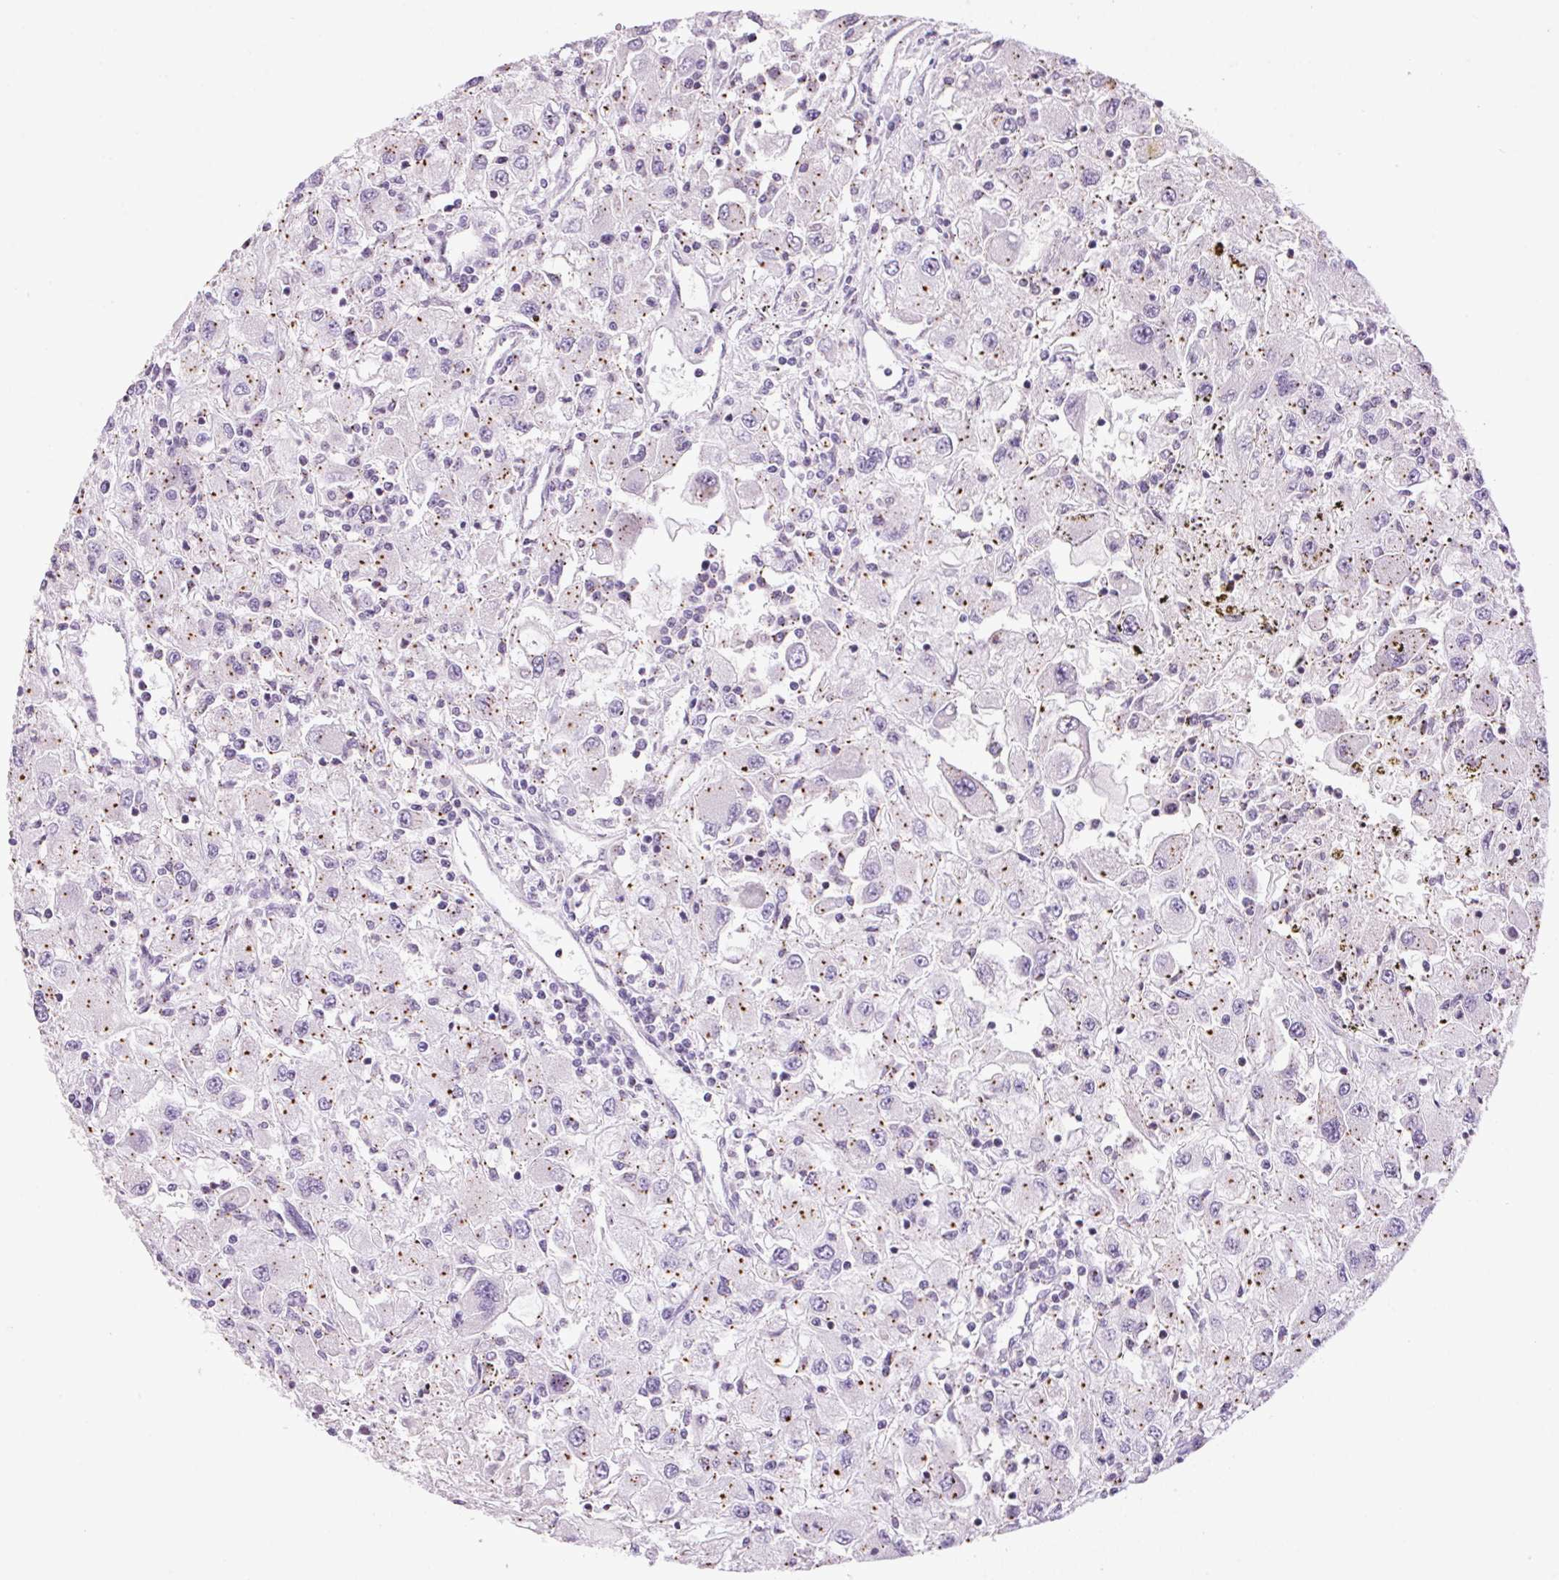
{"staining": {"intensity": "negative", "quantity": "none", "location": "none"}, "tissue": "renal cancer", "cell_type": "Tumor cells", "image_type": "cancer", "snomed": [{"axis": "morphology", "description": "Adenocarcinoma, NOS"}, {"axis": "topography", "description": "Kidney"}], "caption": "IHC photomicrograph of human renal cancer stained for a protein (brown), which shows no positivity in tumor cells.", "gene": "TMEM88B", "patient": {"sex": "female", "age": 67}}